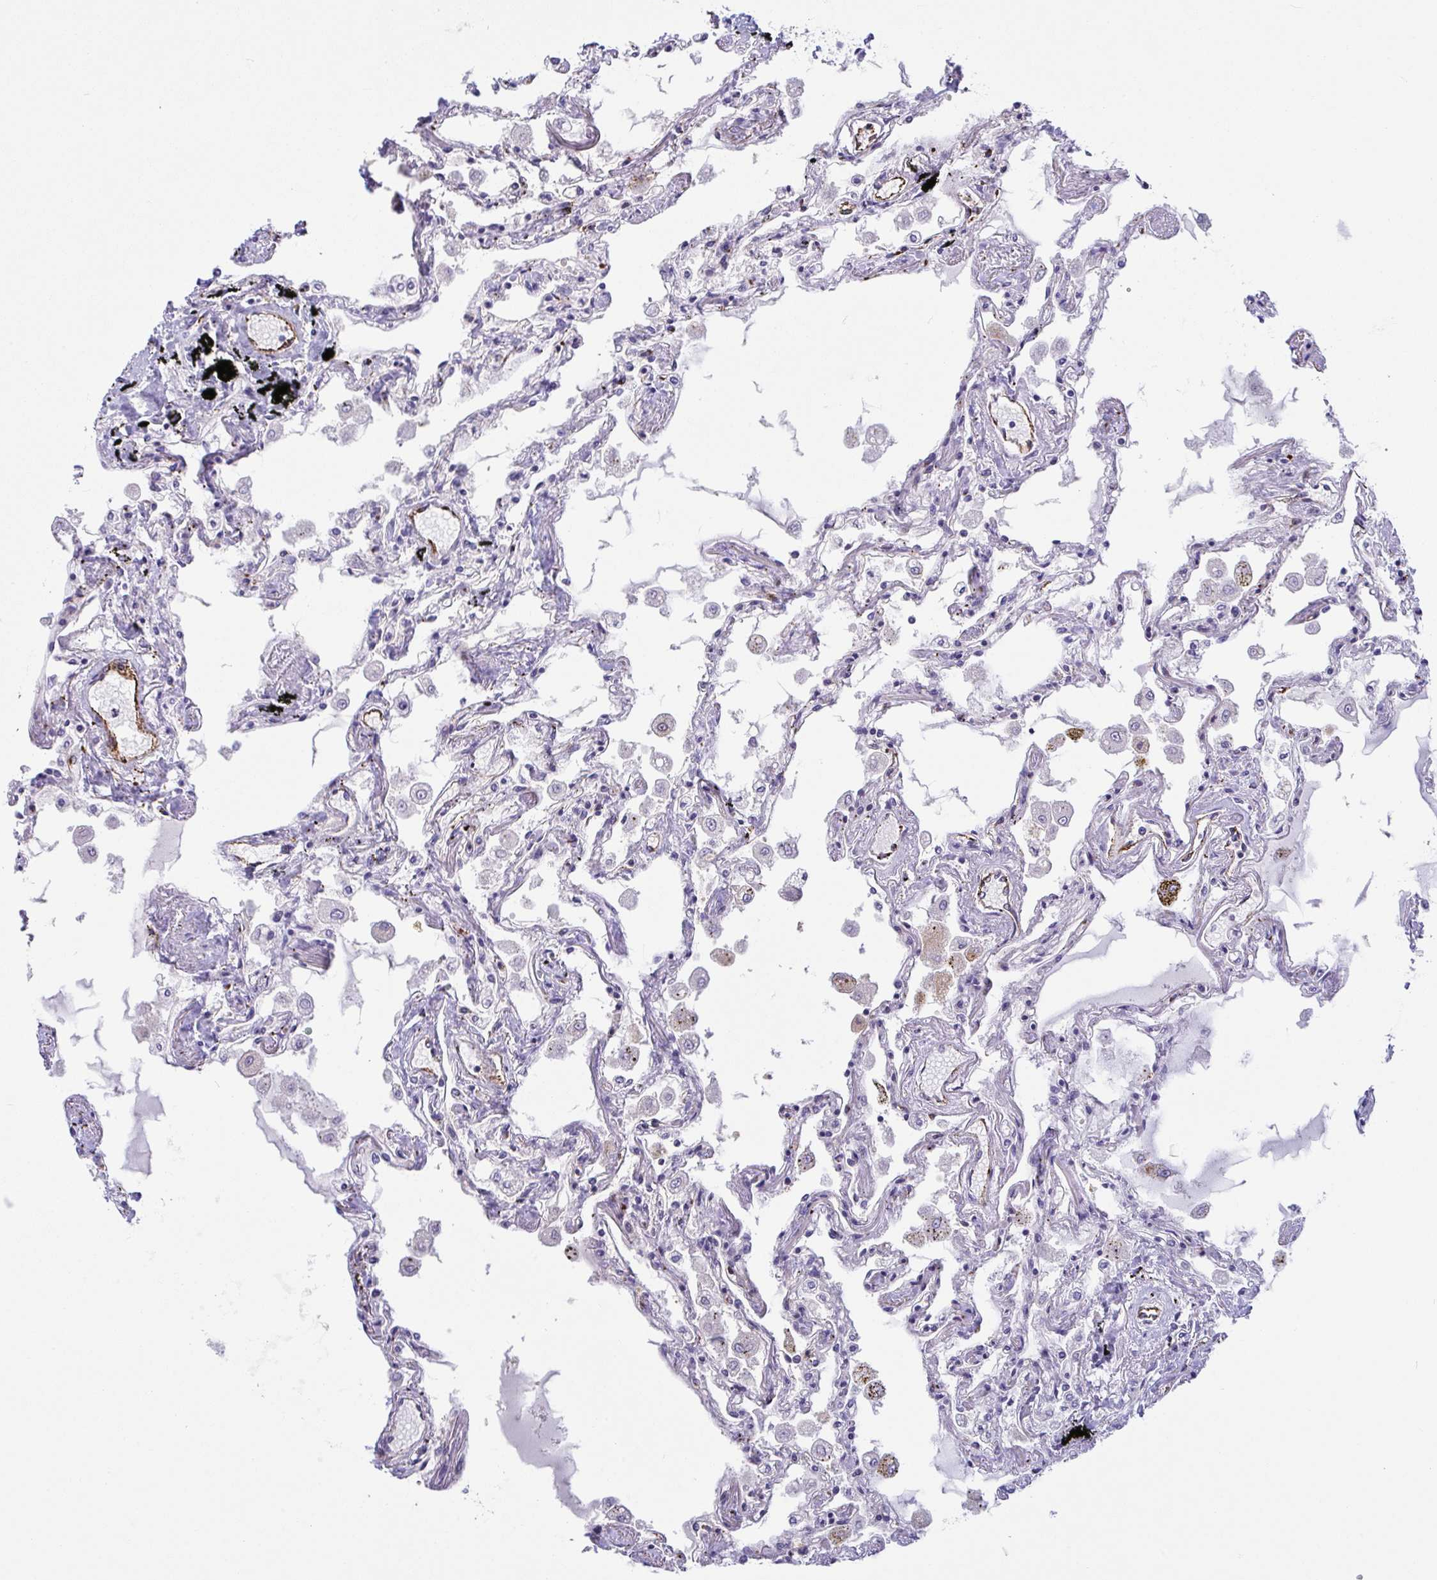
{"staining": {"intensity": "moderate", "quantity": "<25%", "location": "cytoplasmic/membranous"}, "tissue": "lung", "cell_type": "Alveolar cells", "image_type": "normal", "snomed": [{"axis": "morphology", "description": "Normal tissue, NOS"}, {"axis": "morphology", "description": "Adenocarcinoma, NOS"}, {"axis": "topography", "description": "Cartilage tissue"}, {"axis": "topography", "description": "Lung"}], "caption": "Immunohistochemistry (IHC) (DAB (3,3'-diaminobenzidine)) staining of unremarkable lung demonstrates moderate cytoplasmic/membranous protein expression in approximately <25% of alveolar cells.", "gene": "TOR1AIP2", "patient": {"sex": "female", "age": 67}}